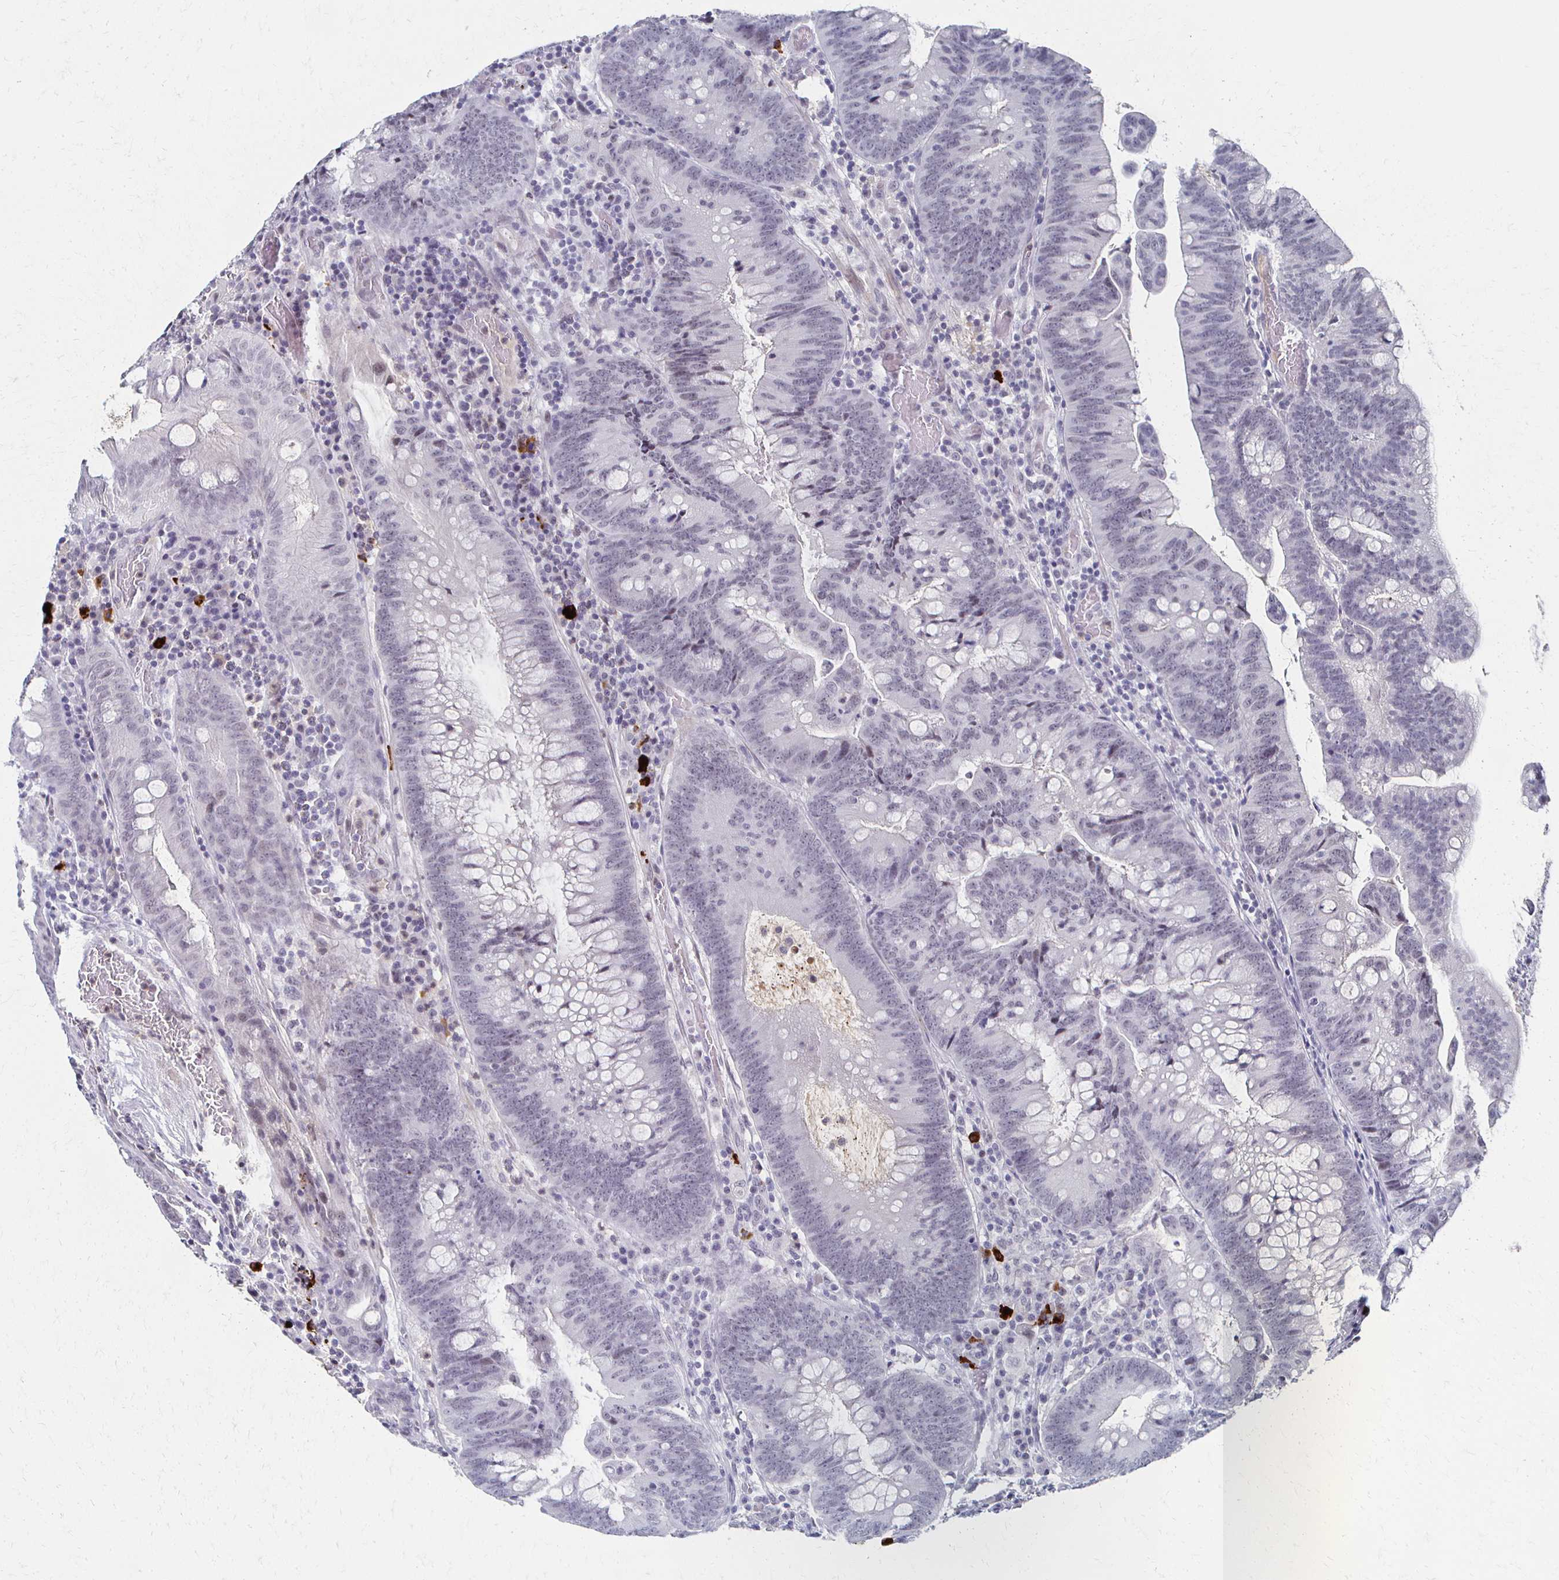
{"staining": {"intensity": "negative", "quantity": "none", "location": "none"}, "tissue": "colorectal cancer", "cell_type": "Tumor cells", "image_type": "cancer", "snomed": [{"axis": "morphology", "description": "Adenocarcinoma, NOS"}, {"axis": "topography", "description": "Colon"}], "caption": "Immunohistochemistry (IHC) of human adenocarcinoma (colorectal) shows no positivity in tumor cells.", "gene": "CXCR2", "patient": {"sex": "male", "age": 62}}